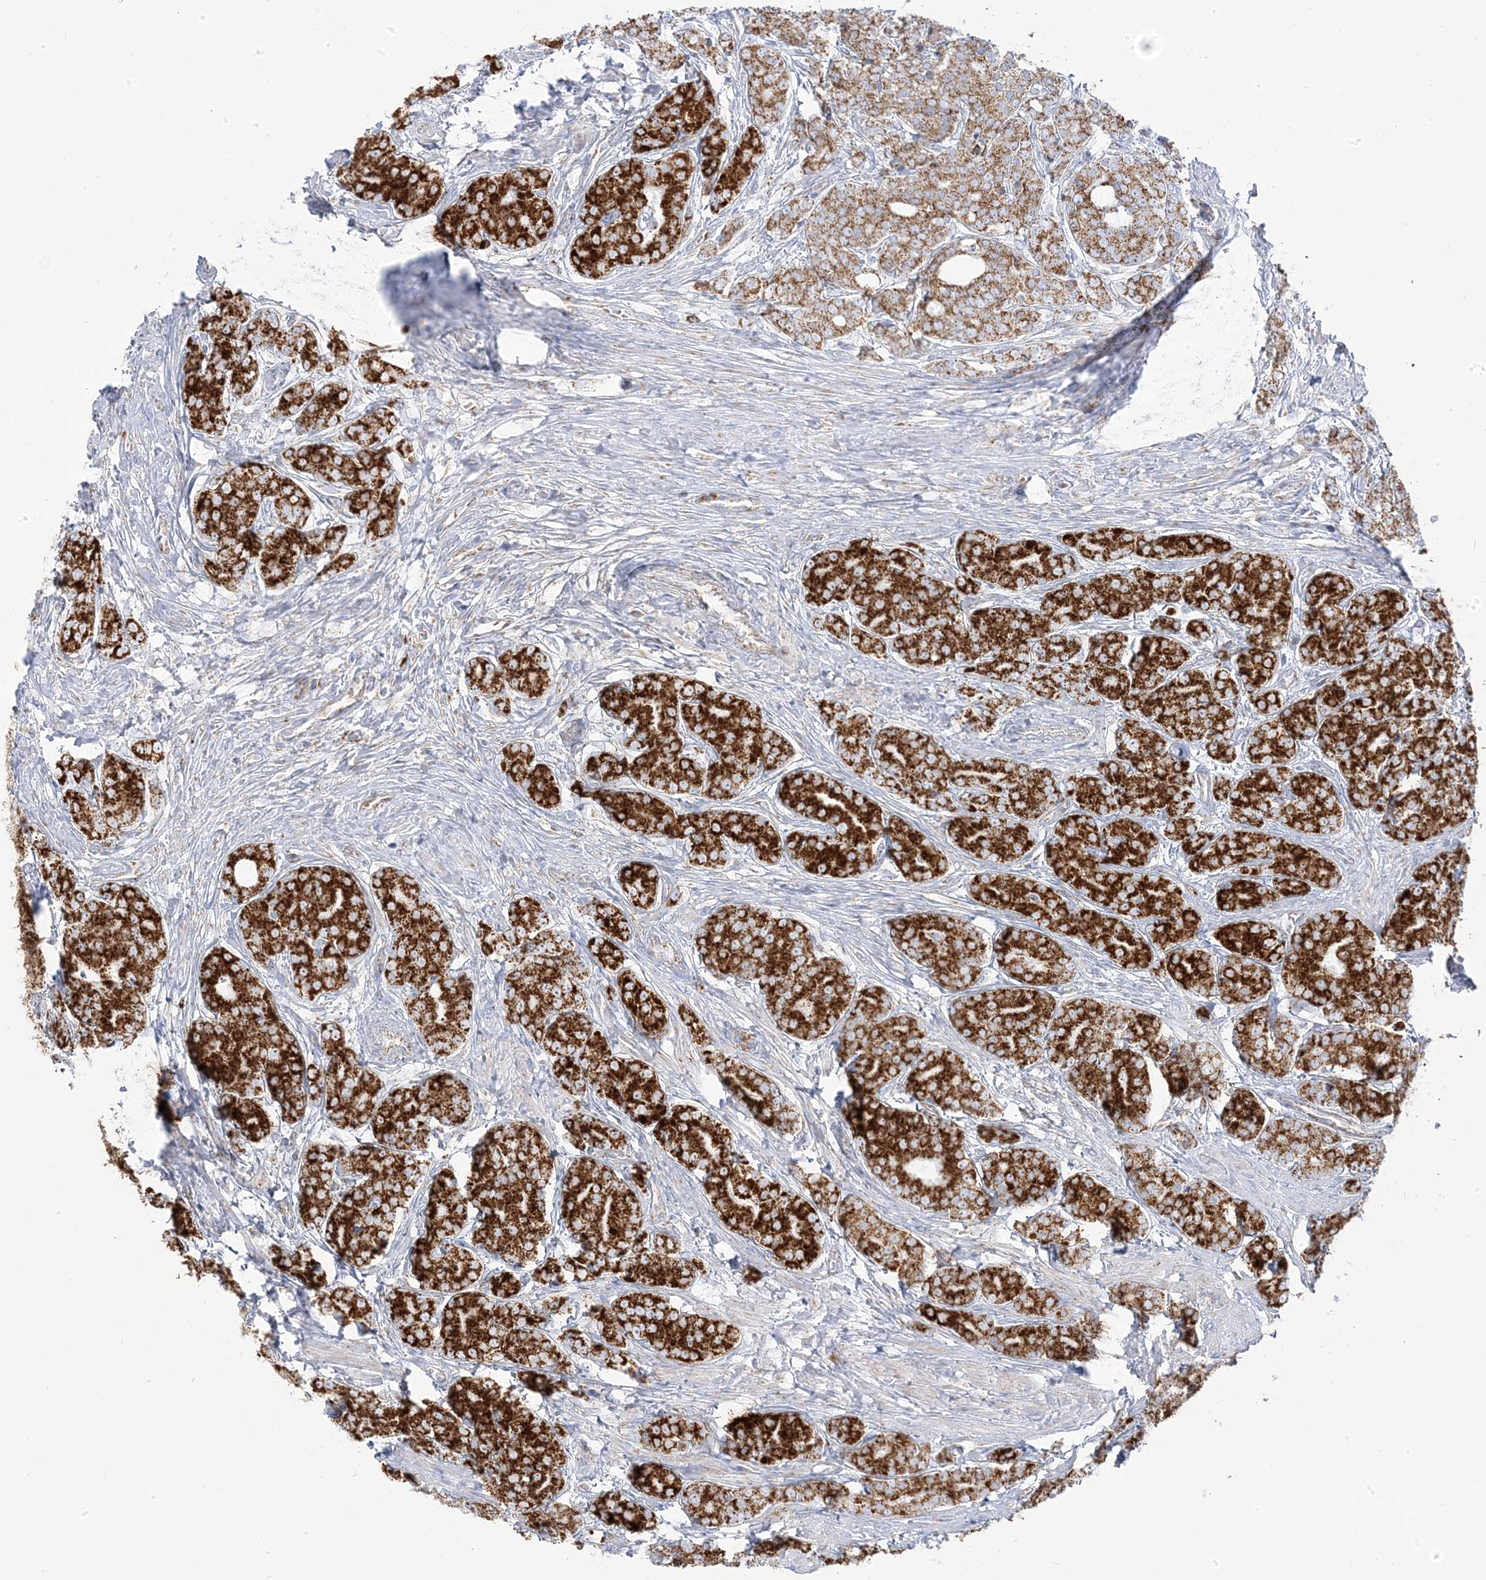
{"staining": {"intensity": "strong", "quantity": "25%-75%", "location": "cytoplasmic/membranous"}, "tissue": "prostate cancer", "cell_type": "Tumor cells", "image_type": "cancer", "snomed": [{"axis": "morphology", "description": "Adenocarcinoma, High grade"}, {"axis": "topography", "description": "Prostate"}], "caption": "The histopathology image exhibits immunohistochemical staining of prostate cancer (adenocarcinoma (high-grade)). There is strong cytoplasmic/membranous staining is seen in approximately 25%-75% of tumor cells. The staining is performed using DAB (3,3'-diaminobenzidine) brown chromogen to label protein expression. The nuclei are counter-stained blue using hematoxylin.", "gene": "PCCB", "patient": {"sex": "male", "age": 62}}